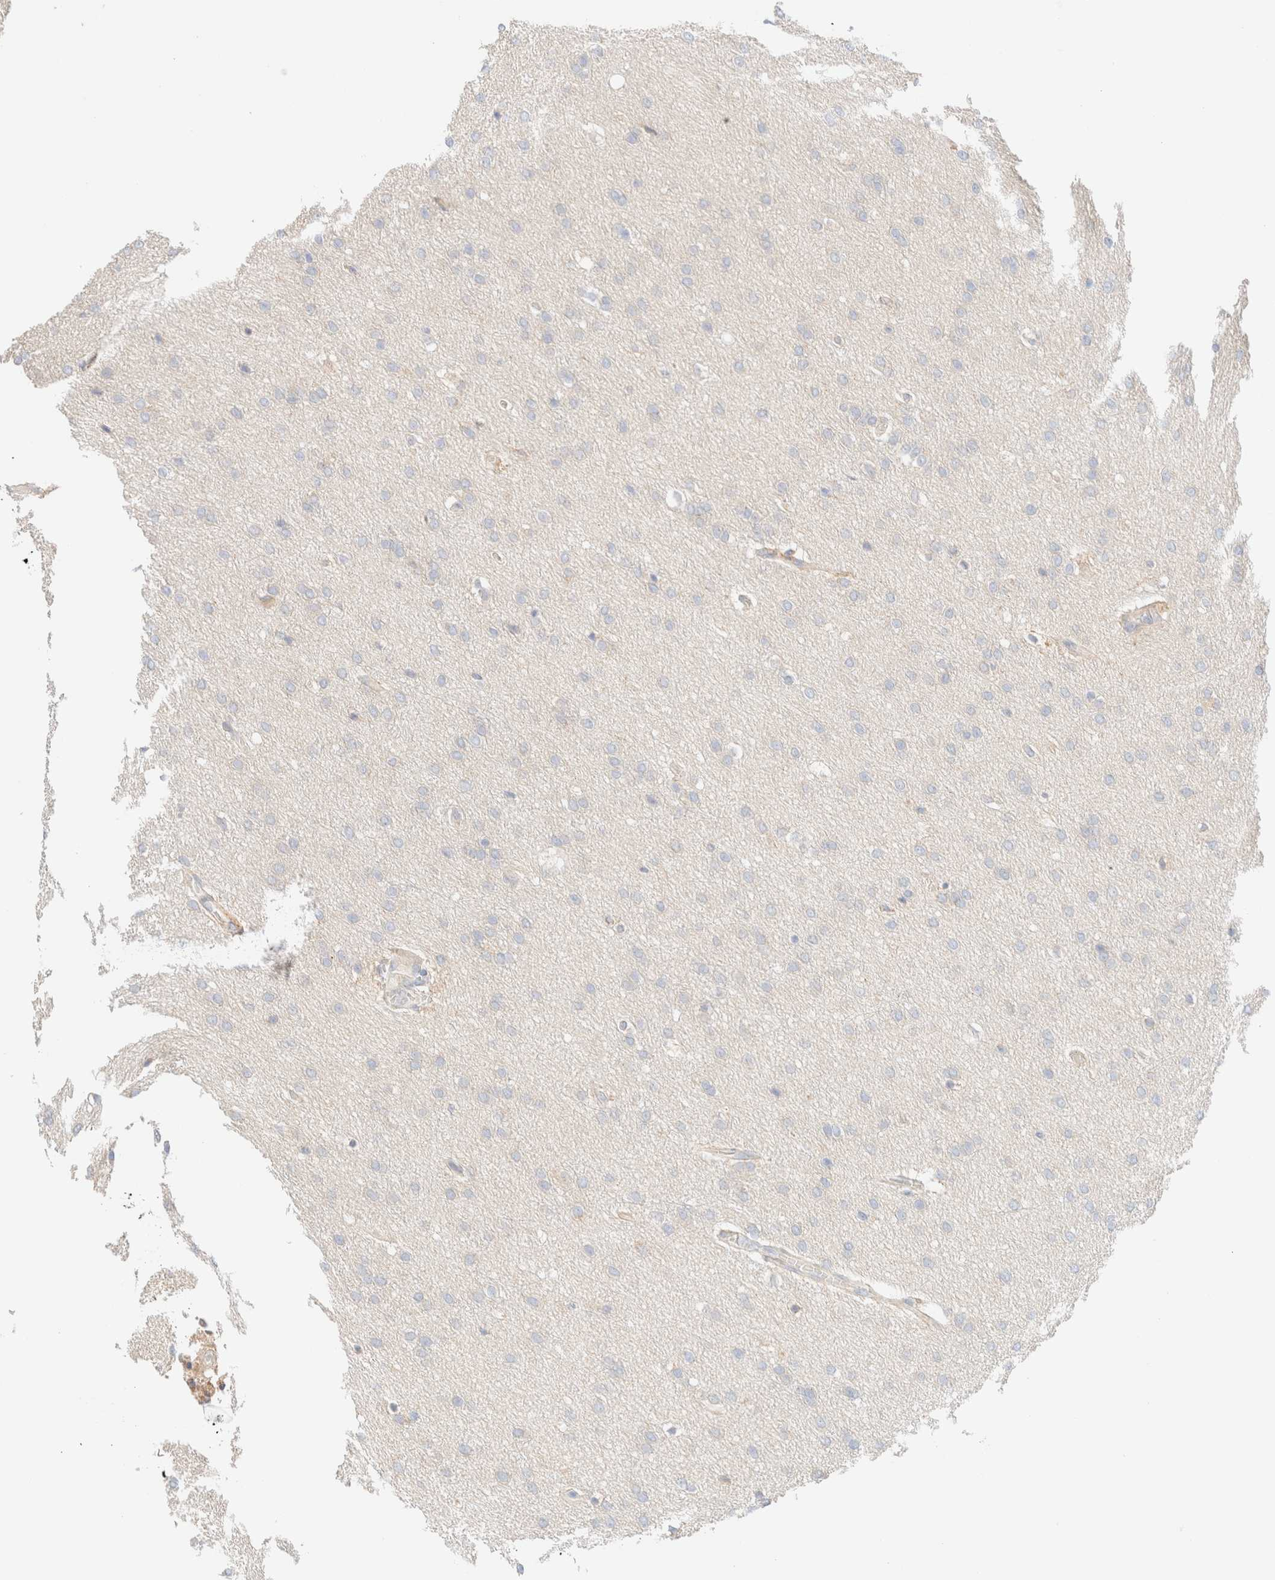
{"staining": {"intensity": "negative", "quantity": "none", "location": "none"}, "tissue": "glioma", "cell_type": "Tumor cells", "image_type": "cancer", "snomed": [{"axis": "morphology", "description": "Glioma, malignant, Low grade"}, {"axis": "topography", "description": "Brain"}], "caption": "This histopathology image is of malignant low-grade glioma stained with IHC to label a protein in brown with the nuclei are counter-stained blue. There is no staining in tumor cells. (DAB (3,3'-diaminobenzidine) IHC visualized using brightfield microscopy, high magnification).", "gene": "SARM1", "patient": {"sex": "female", "age": 37}}